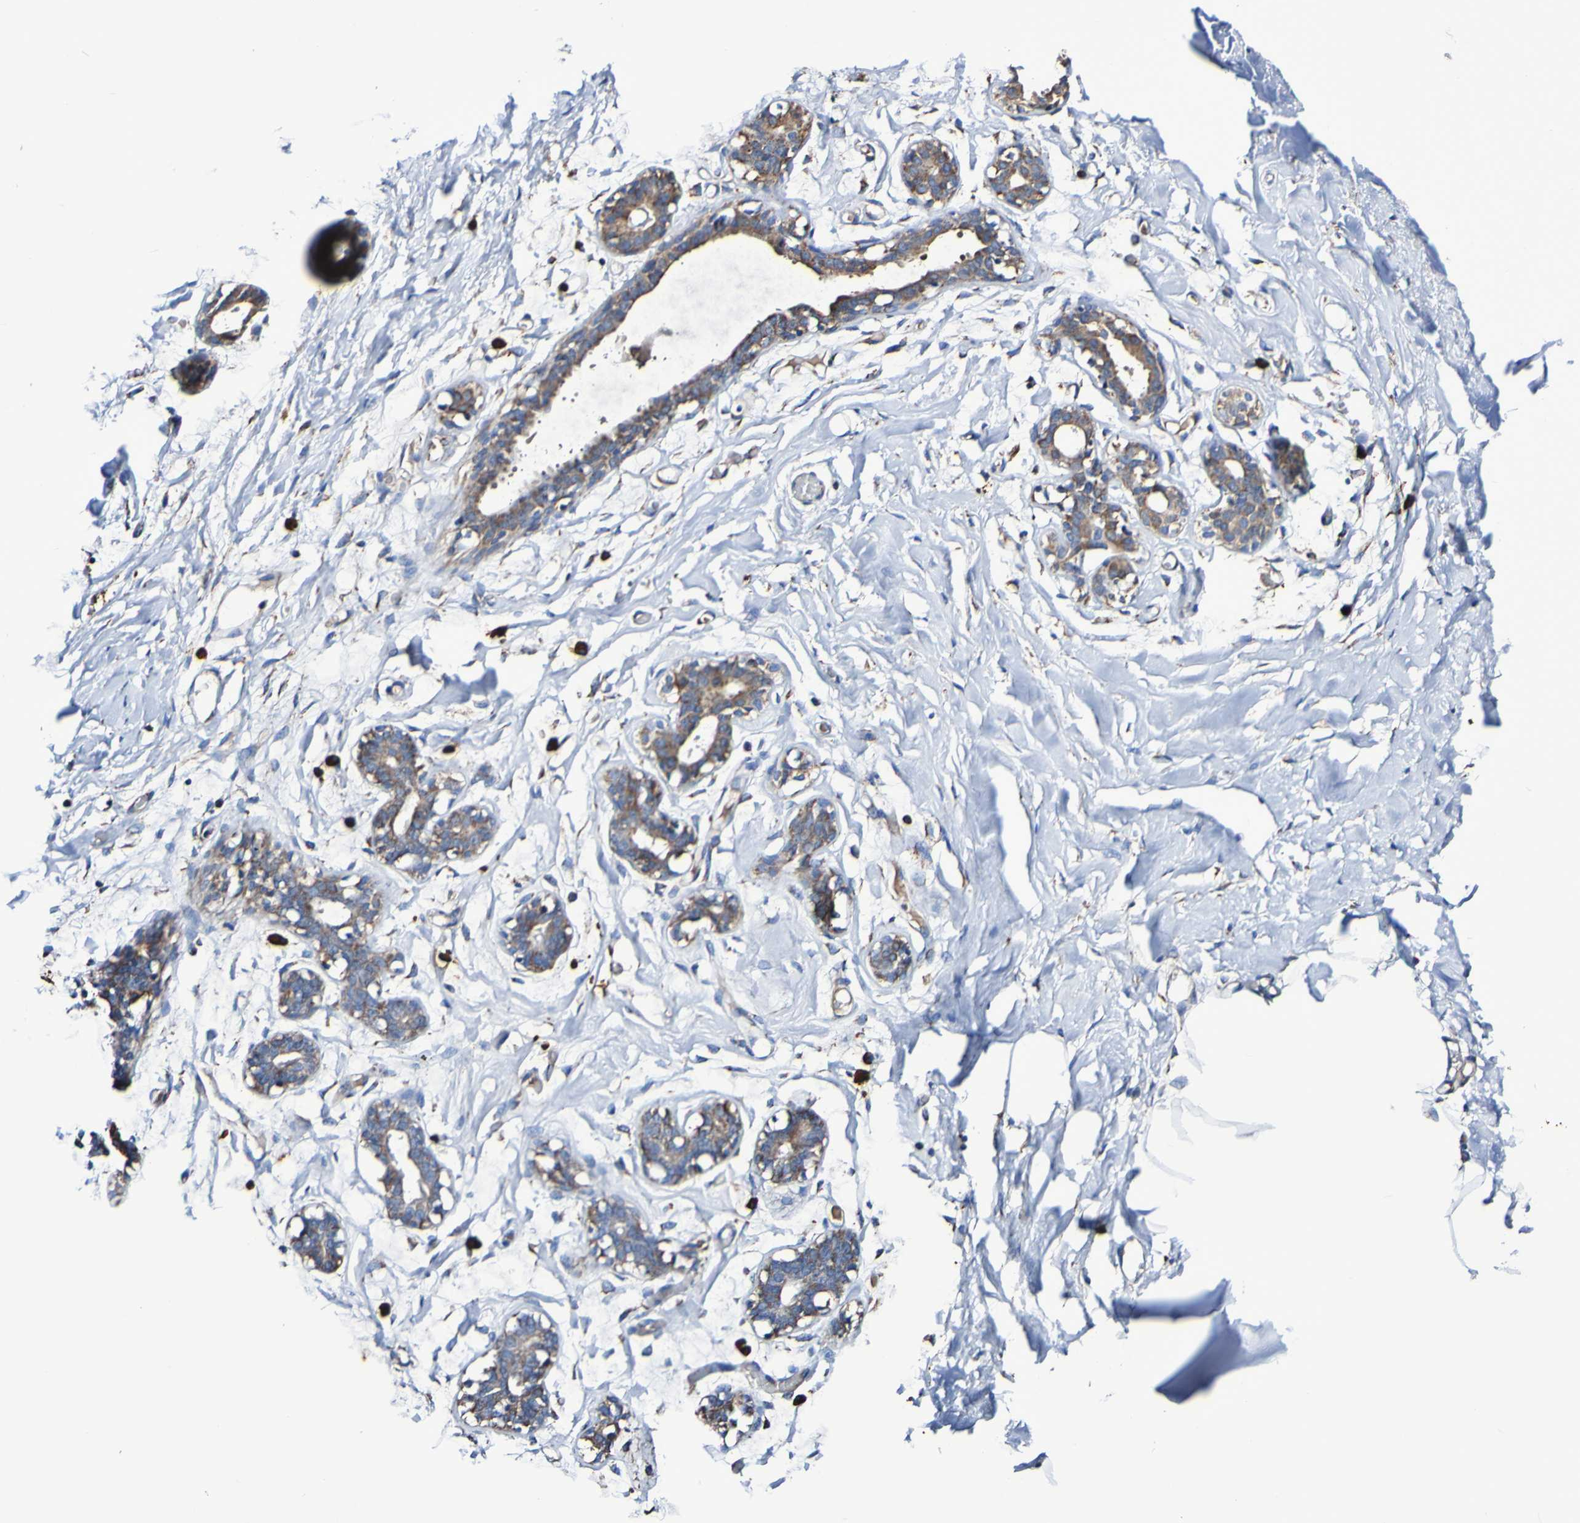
{"staining": {"intensity": "negative", "quantity": "none", "location": "none"}, "tissue": "adipose tissue", "cell_type": "Adipocytes", "image_type": "normal", "snomed": [{"axis": "morphology", "description": "Normal tissue, NOS"}, {"axis": "topography", "description": "Breast"}, {"axis": "topography", "description": "Adipose tissue"}], "caption": "This is an immunohistochemistry (IHC) histopathology image of benign human adipose tissue. There is no positivity in adipocytes.", "gene": "IL18R1", "patient": {"sex": "female", "age": 25}}